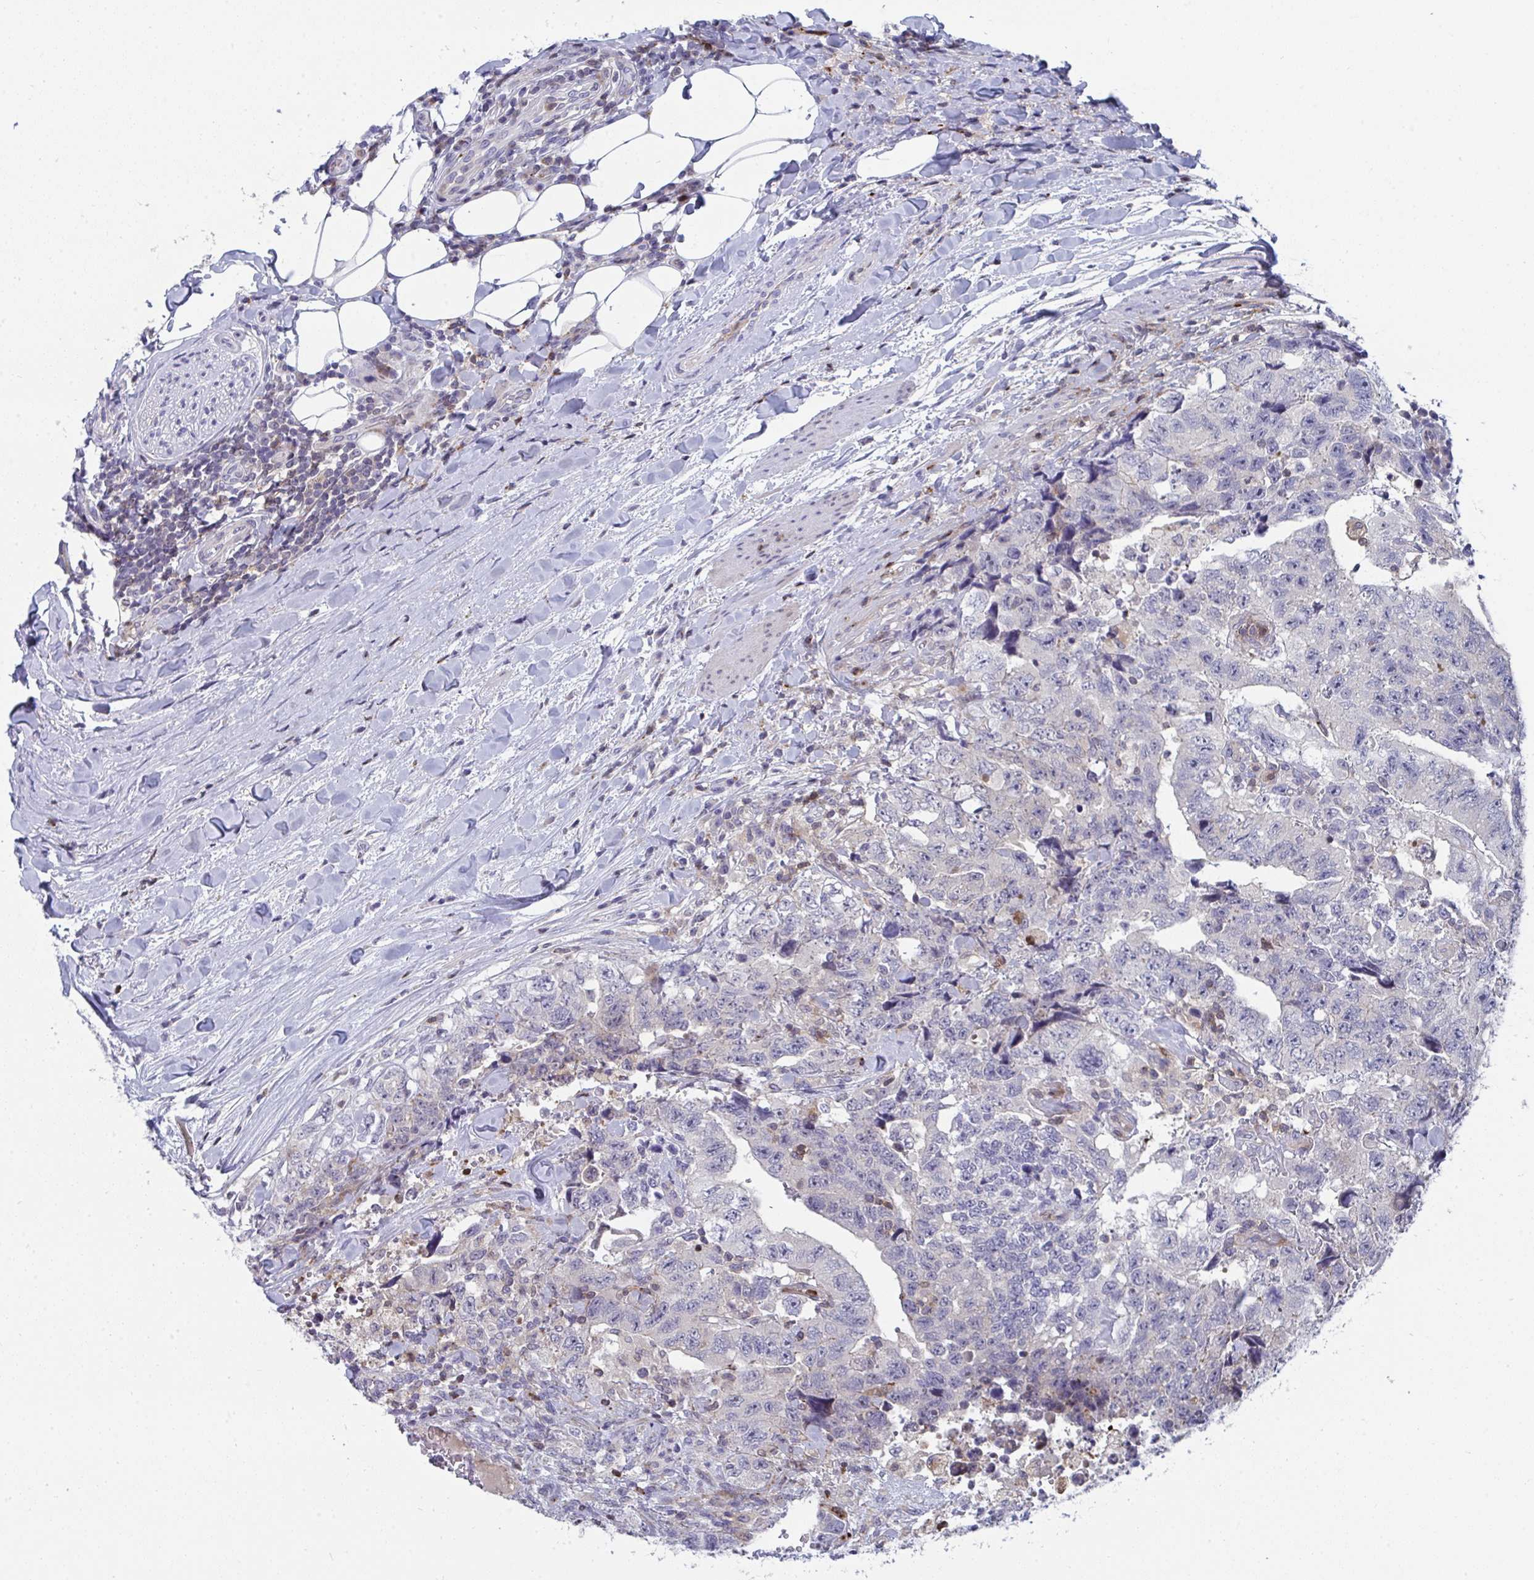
{"staining": {"intensity": "negative", "quantity": "none", "location": "none"}, "tissue": "testis cancer", "cell_type": "Tumor cells", "image_type": "cancer", "snomed": [{"axis": "morphology", "description": "Carcinoma, Embryonal, NOS"}, {"axis": "topography", "description": "Testis"}], "caption": "DAB (3,3'-diaminobenzidine) immunohistochemical staining of testis cancer (embryonal carcinoma) demonstrates no significant staining in tumor cells.", "gene": "AOC2", "patient": {"sex": "male", "age": 24}}